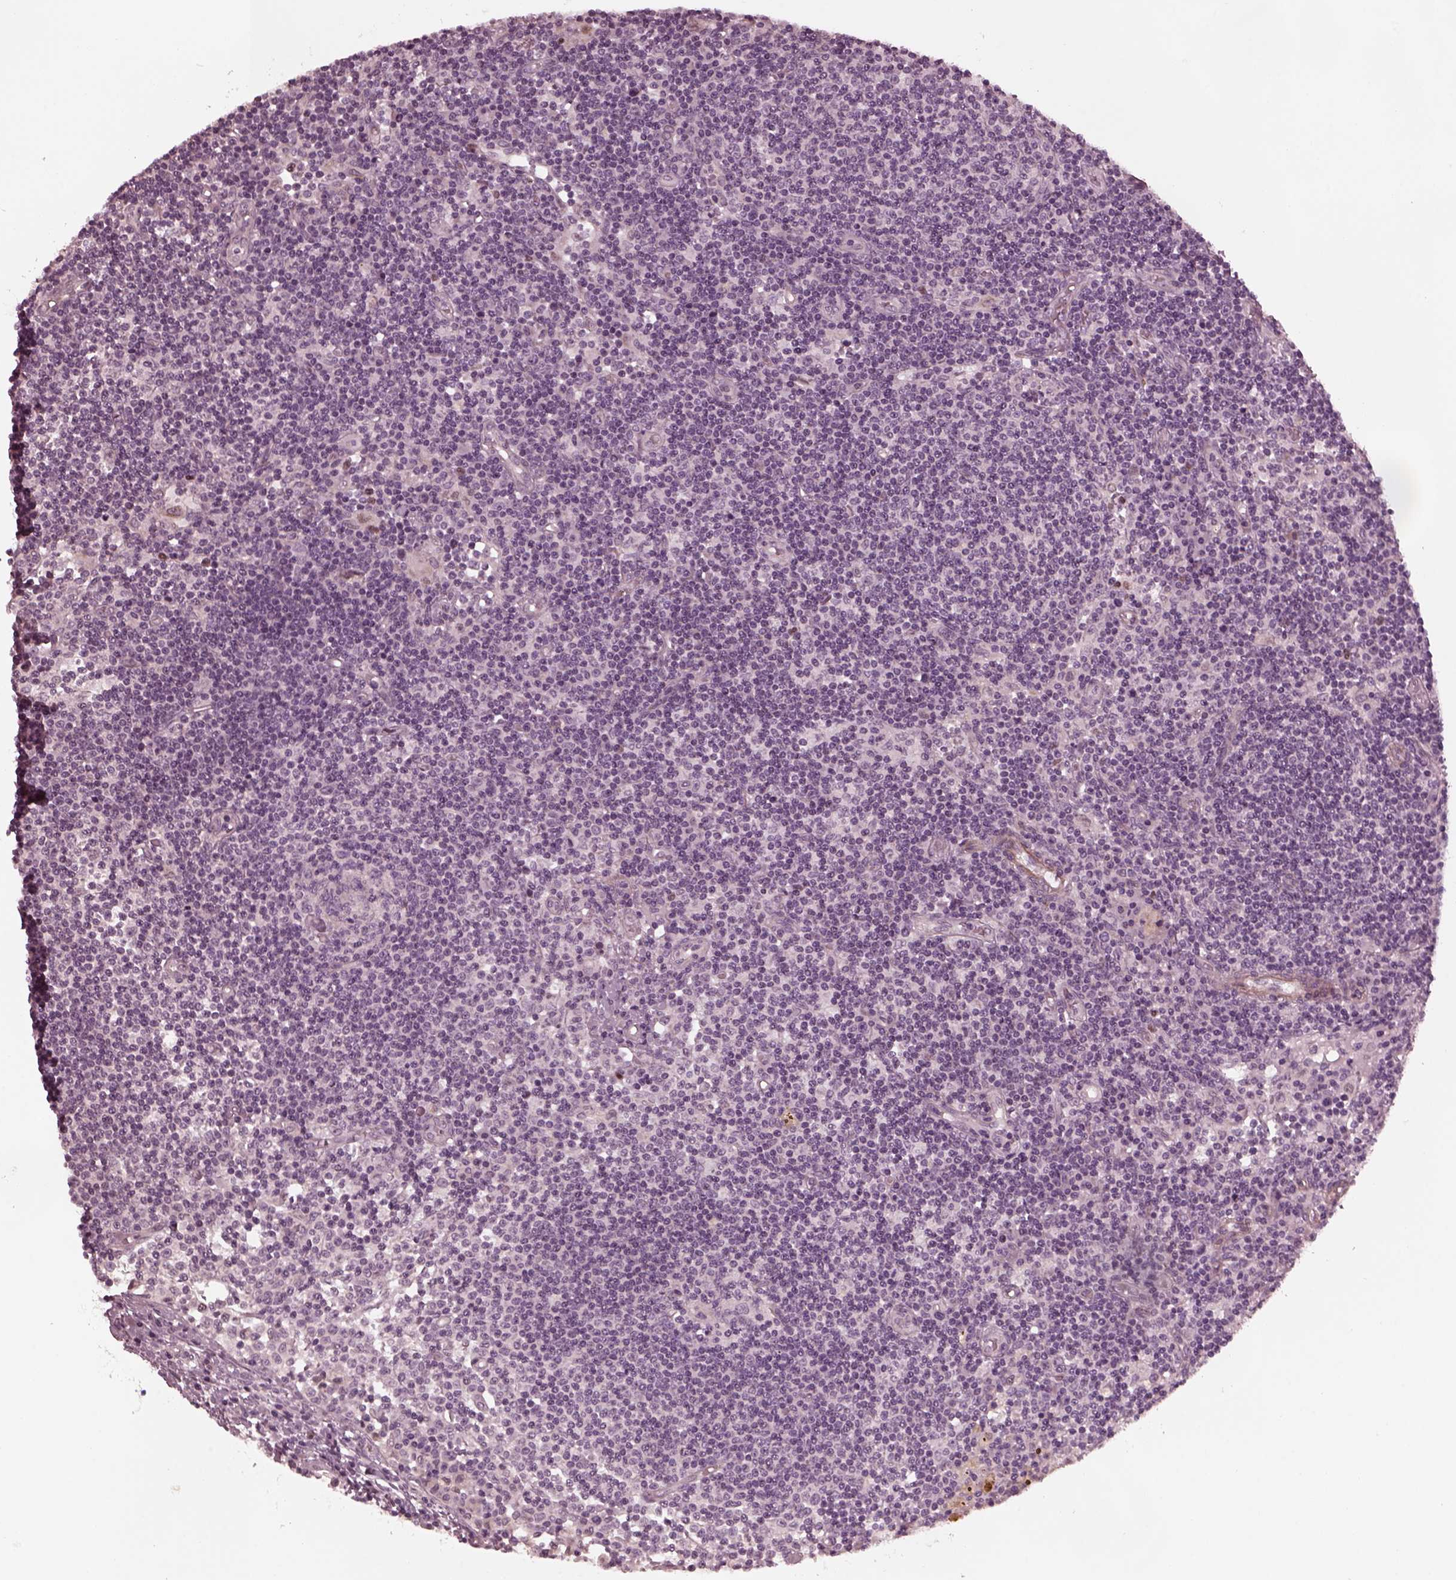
{"staining": {"intensity": "negative", "quantity": "none", "location": "none"}, "tissue": "lymph node", "cell_type": "Germinal center cells", "image_type": "normal", "snomed": [{"axis": "morphology", "description": "Normal tissue, NOS"}, {"axis": "topography", "description": "Lymph node"}], "caption": "Immunohistochemistry histopathology image of benign lymph node stained for a protein (brown), which shows no expression in germinal center cells.", "gene": "KIF6", "patient": {"sex": "female", "age": 72}}